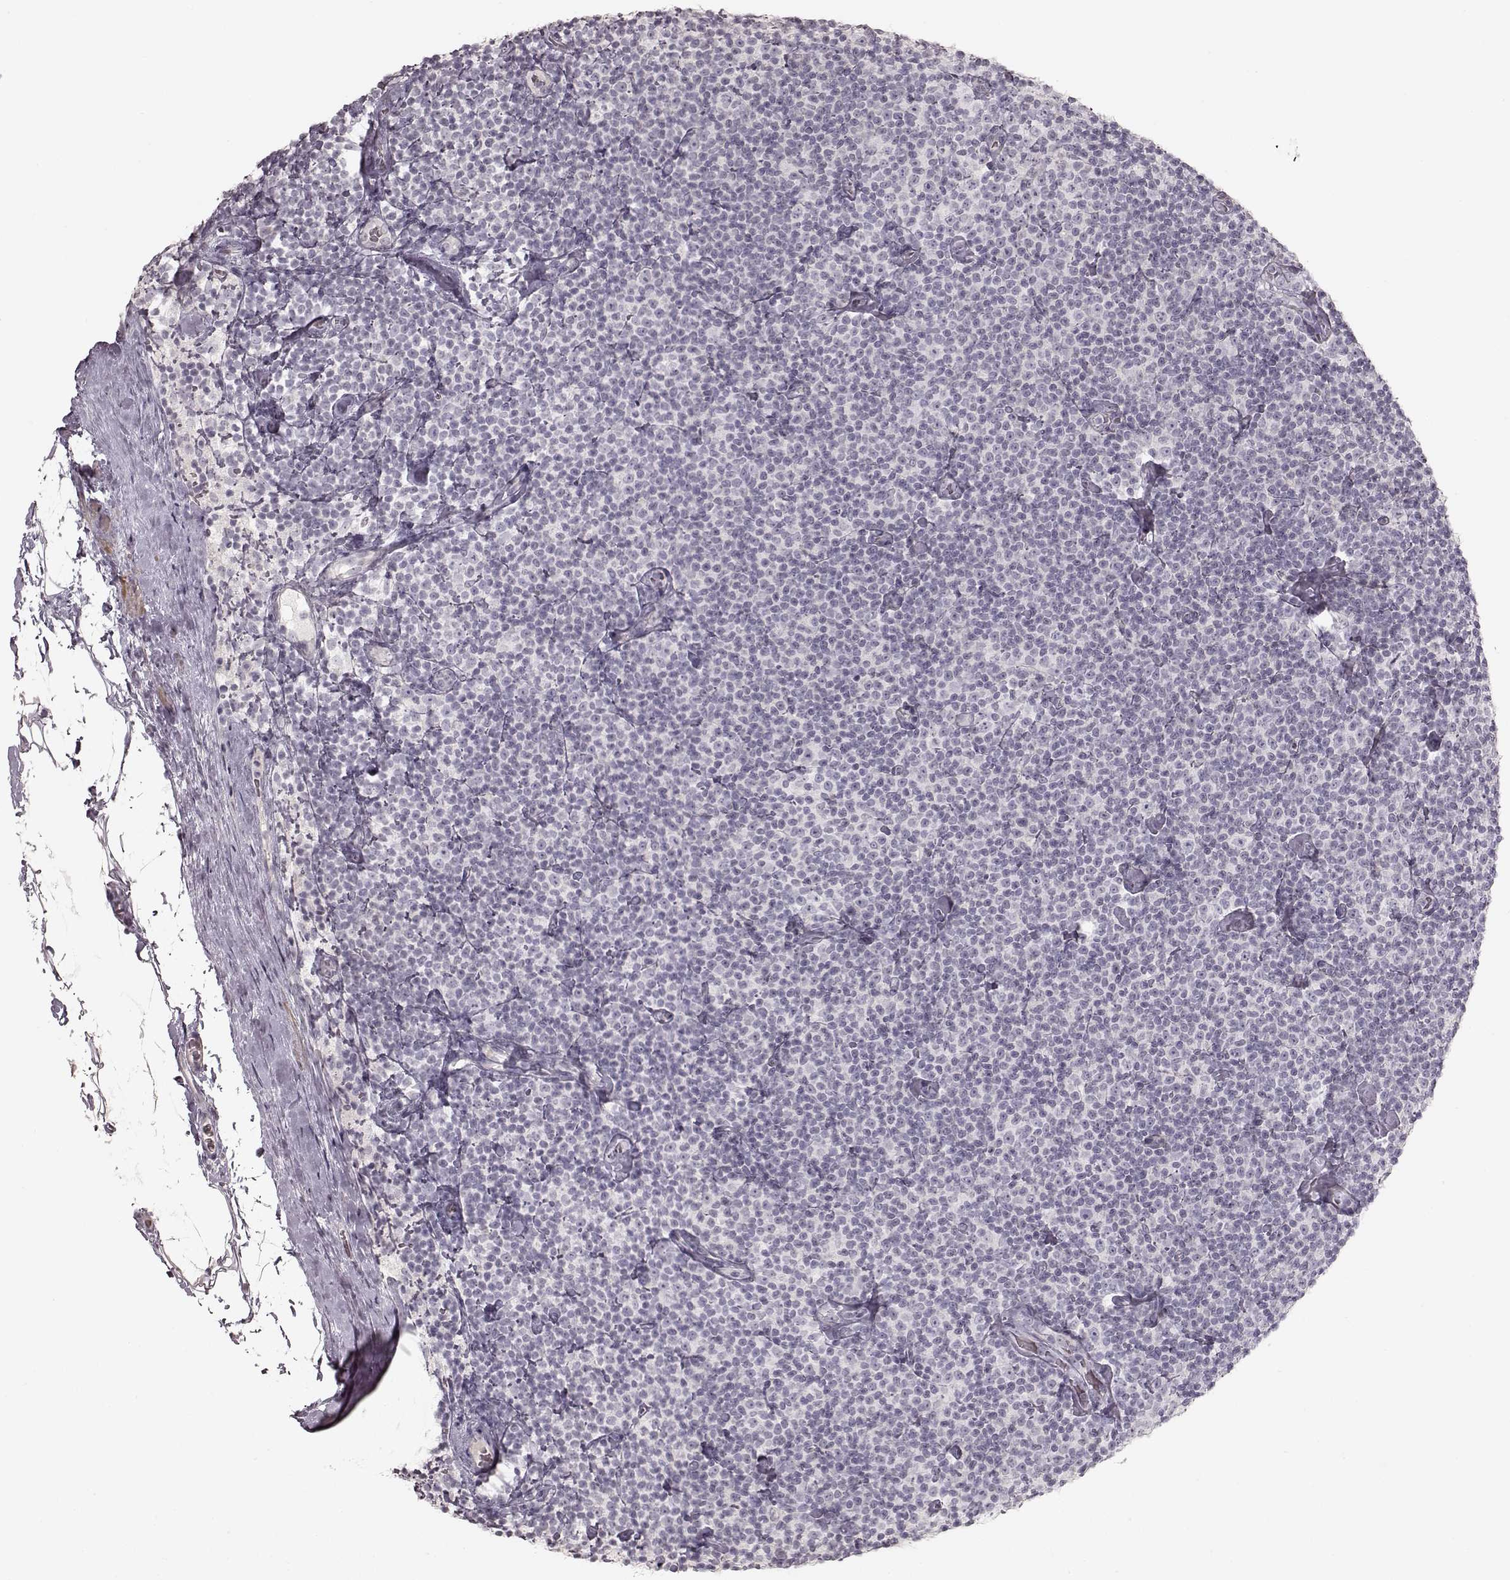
{"staining": {"intensity": "negative", "quantity": "none", "location": "none"}, "tissue": "lymphoma", "cell_type": "Tumor cells", "image_type": "cancer", "snomed": [{"axis": "morphology", "description": "Malignant lymphoma, non-Hodgkin's type, Low grade"}, {"axis": "topography", "description": "Lymph node"}], "caption": "High magnification brightfield microscopy of lymphoma stained with DAB (brown) and counterstained with hematoxylin (blue): tumor cells show no significant staining.", "gene": "PRLHR", "patient": {"sex": "male", "age": 81}}